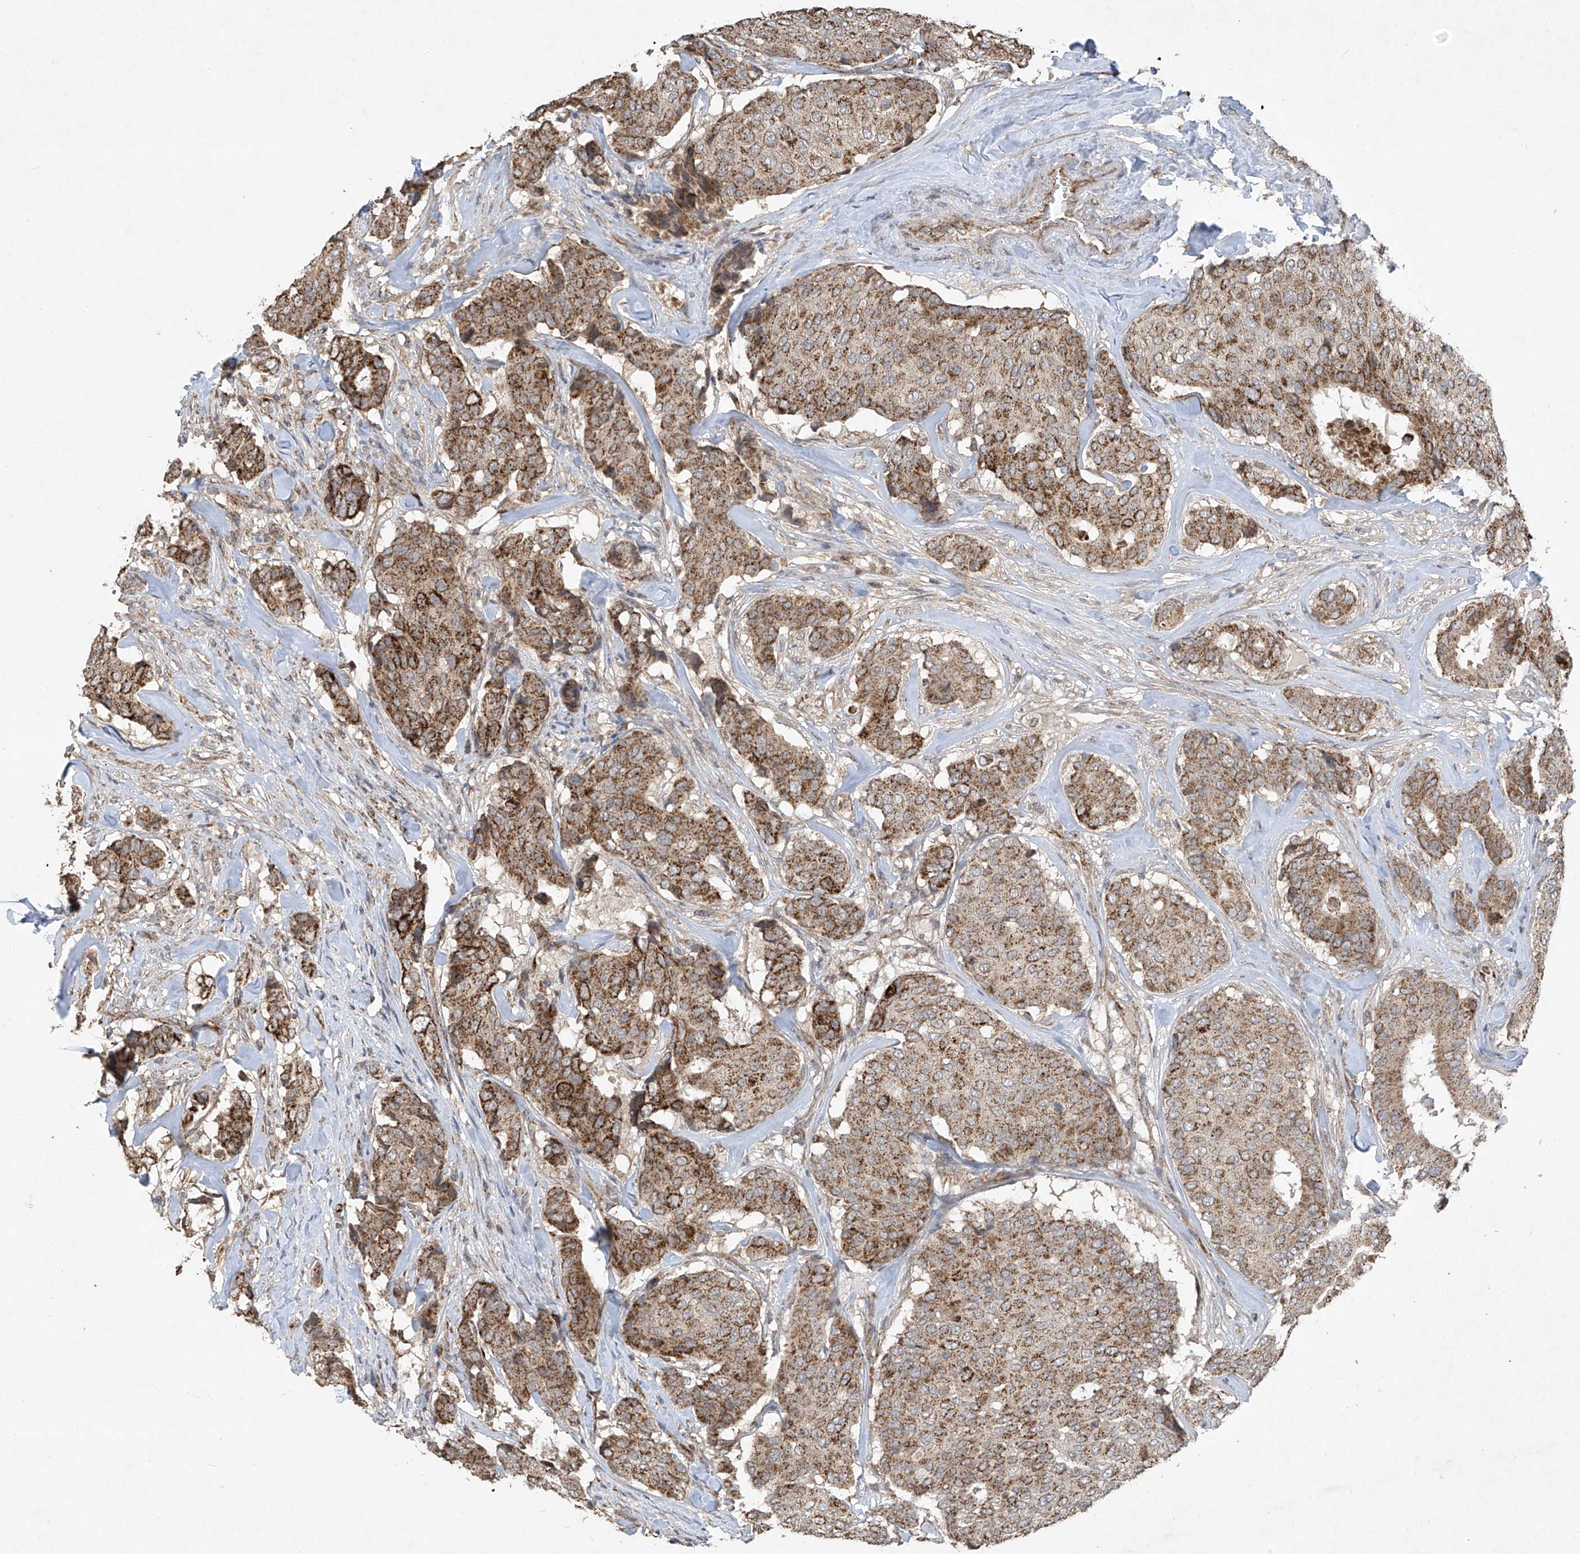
{"staining": {"intensity": "moderate", "quantity": ">75%", "location": "cytoplasmic/membranous"}, "tissue": "breast cancer", "cell_type": "Tumor cells", "image_type": "cancer", "snomed": [{"axis": "morphology", "description": "Duct carcinoma"}, {"axis": "topography", "description": "Breast"}], "caption": "This photomicrograph demonstrates breast cancer stained with immunohistochemistry to label a protein in brown. The cytoplasmic/membranous of tumor cells show moderate positivity for the protein. Nuclei are counter-stained blue.", "gene": "UQCC1", "patient": {"sex": "female", "age": 75}}